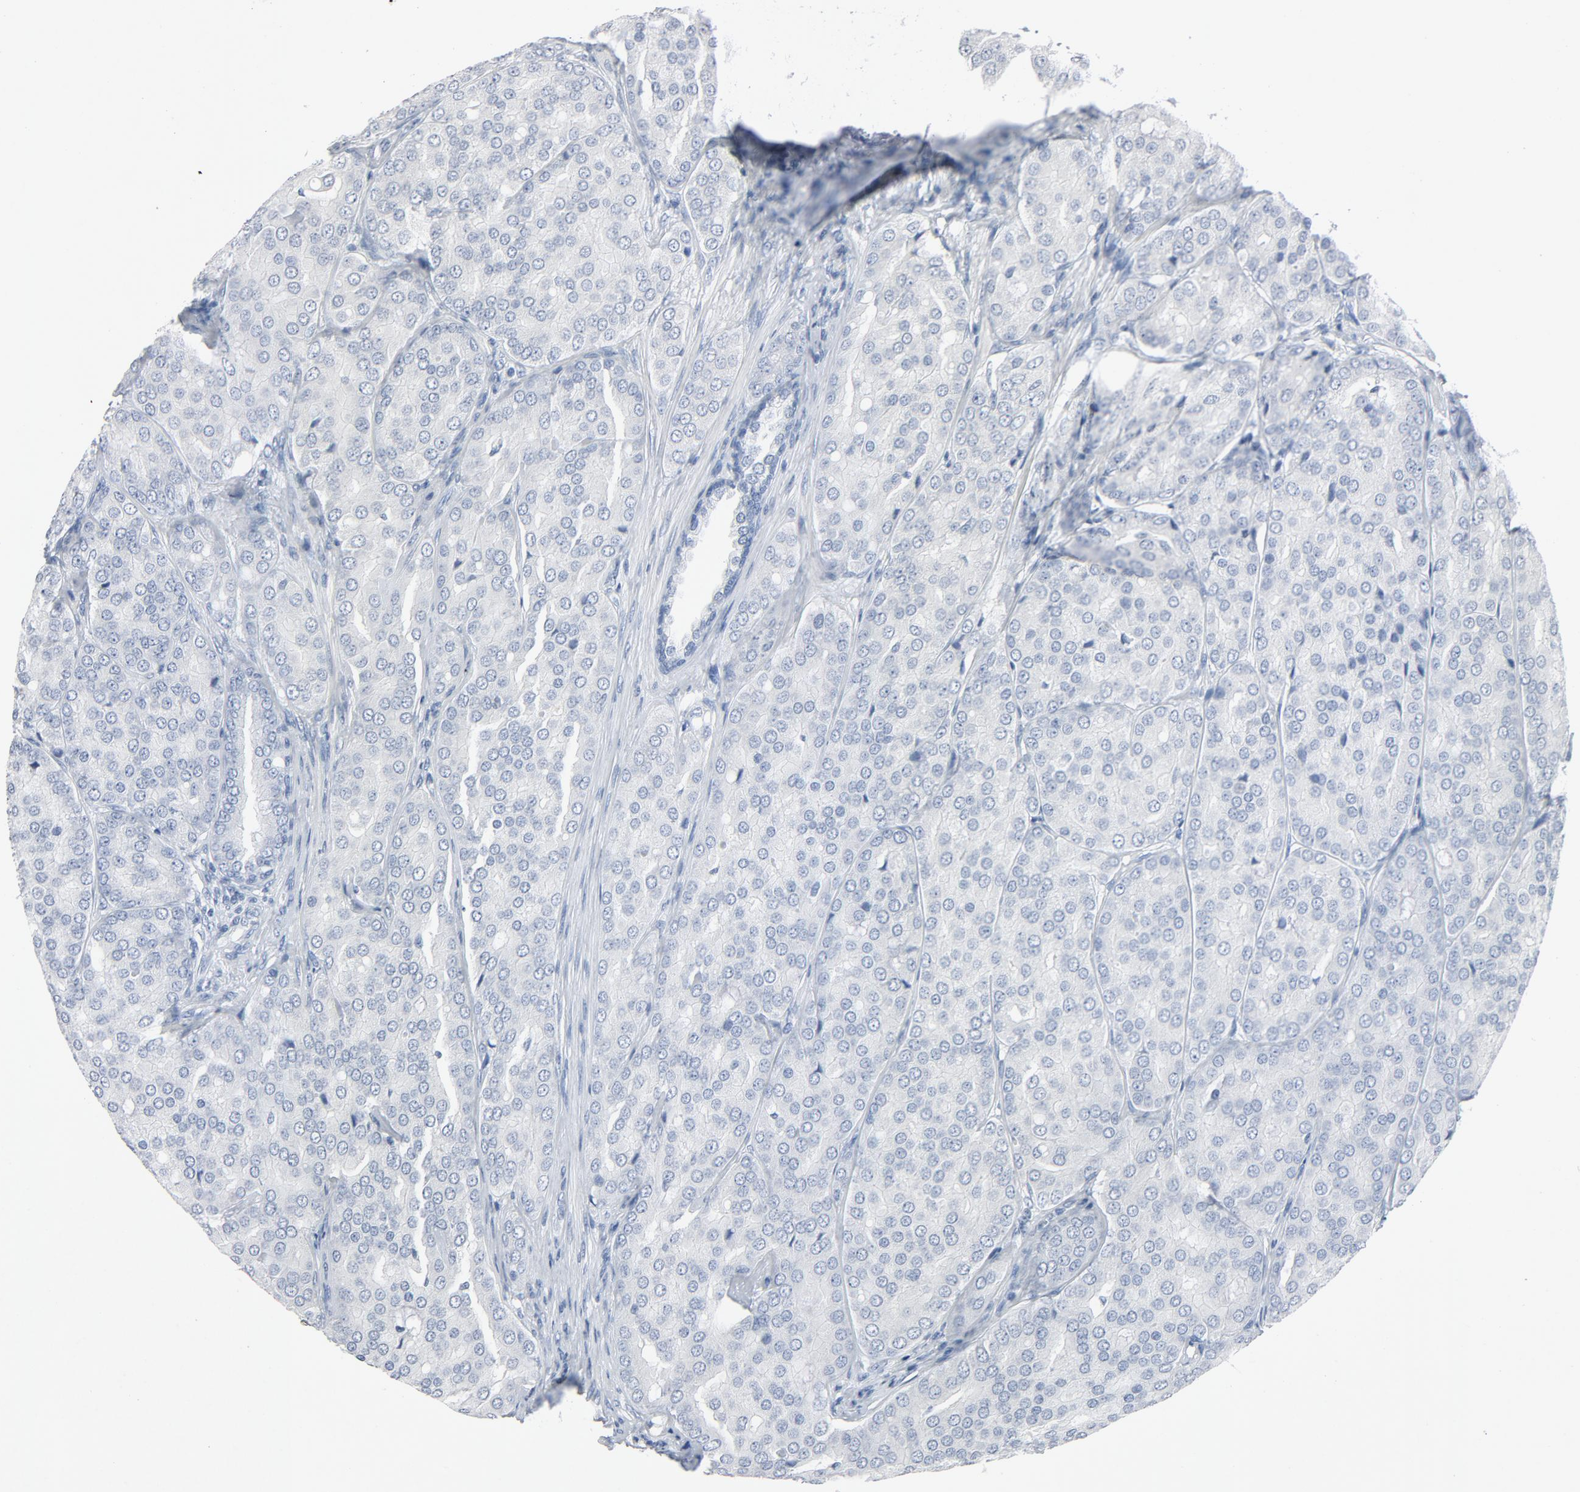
{"staining": {"intensity": "negative", "quantity": "none", "location": "none"}, "tissue": "prostate cancer", "cell_type": "Tumor cells", "image_type": "cancer", "snomed": [{"axis": "morphology", "description": "Adenocarcinoma, High grade"}, {"axis": "topography", "description": "Prostate"}], "caption": "Immunohistochemistry (IHC) of human prostate high-grade adenocarcinoma demonstrates no staining in tumor cells. (DAB (3,3'-diaminobenzidine) immunohistochemistry (IHC) visualized using brightfield microscopy, high magnification).", "gene": "ZCCHC13", "patient": {"sex": "male", "age": 64}}